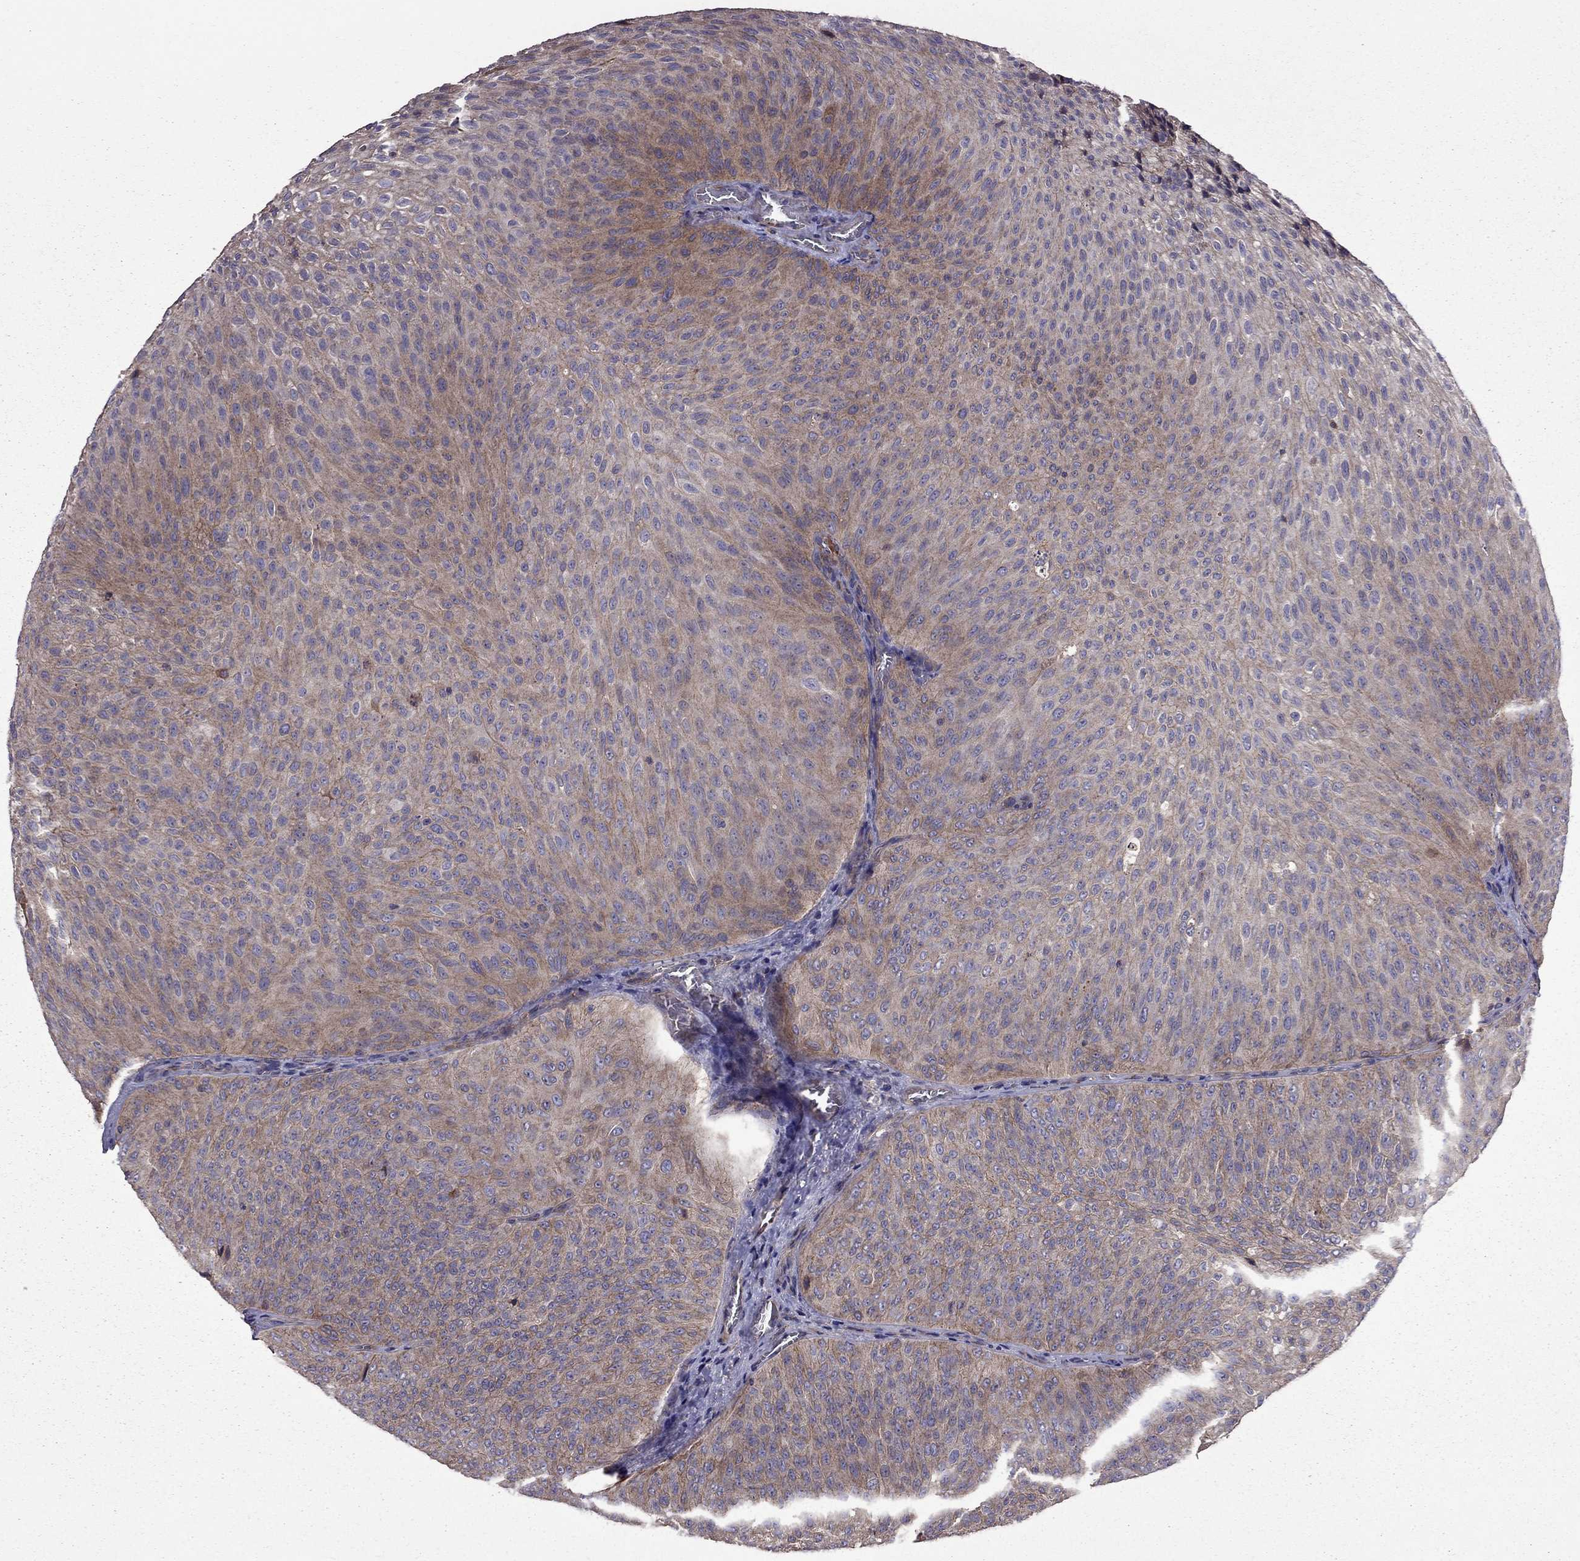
{"staining": {"intensity": "moderate", "quantity": "25%-75%", "location": "cytoplasmic/membranous"}, "tissue": "urothelial cancer", "cell_type": "Tumor cells", "image_type": "cancer", "snomed": [{"axis": "morphology", "description": "Urothelial carcinoma, Low grade"}, {"axis": "topography", "description": "Urinary bladder"}], "caption": "This histopathology image reveals immunohistochemistry (IHC) staining of human urothelial cancer, with medium moderate cytoplasmic/membranous positivity in about 25%-75% of tumor cells.", "gene": "ITGB1", "patient": {"sex": "male", "age": 78}}